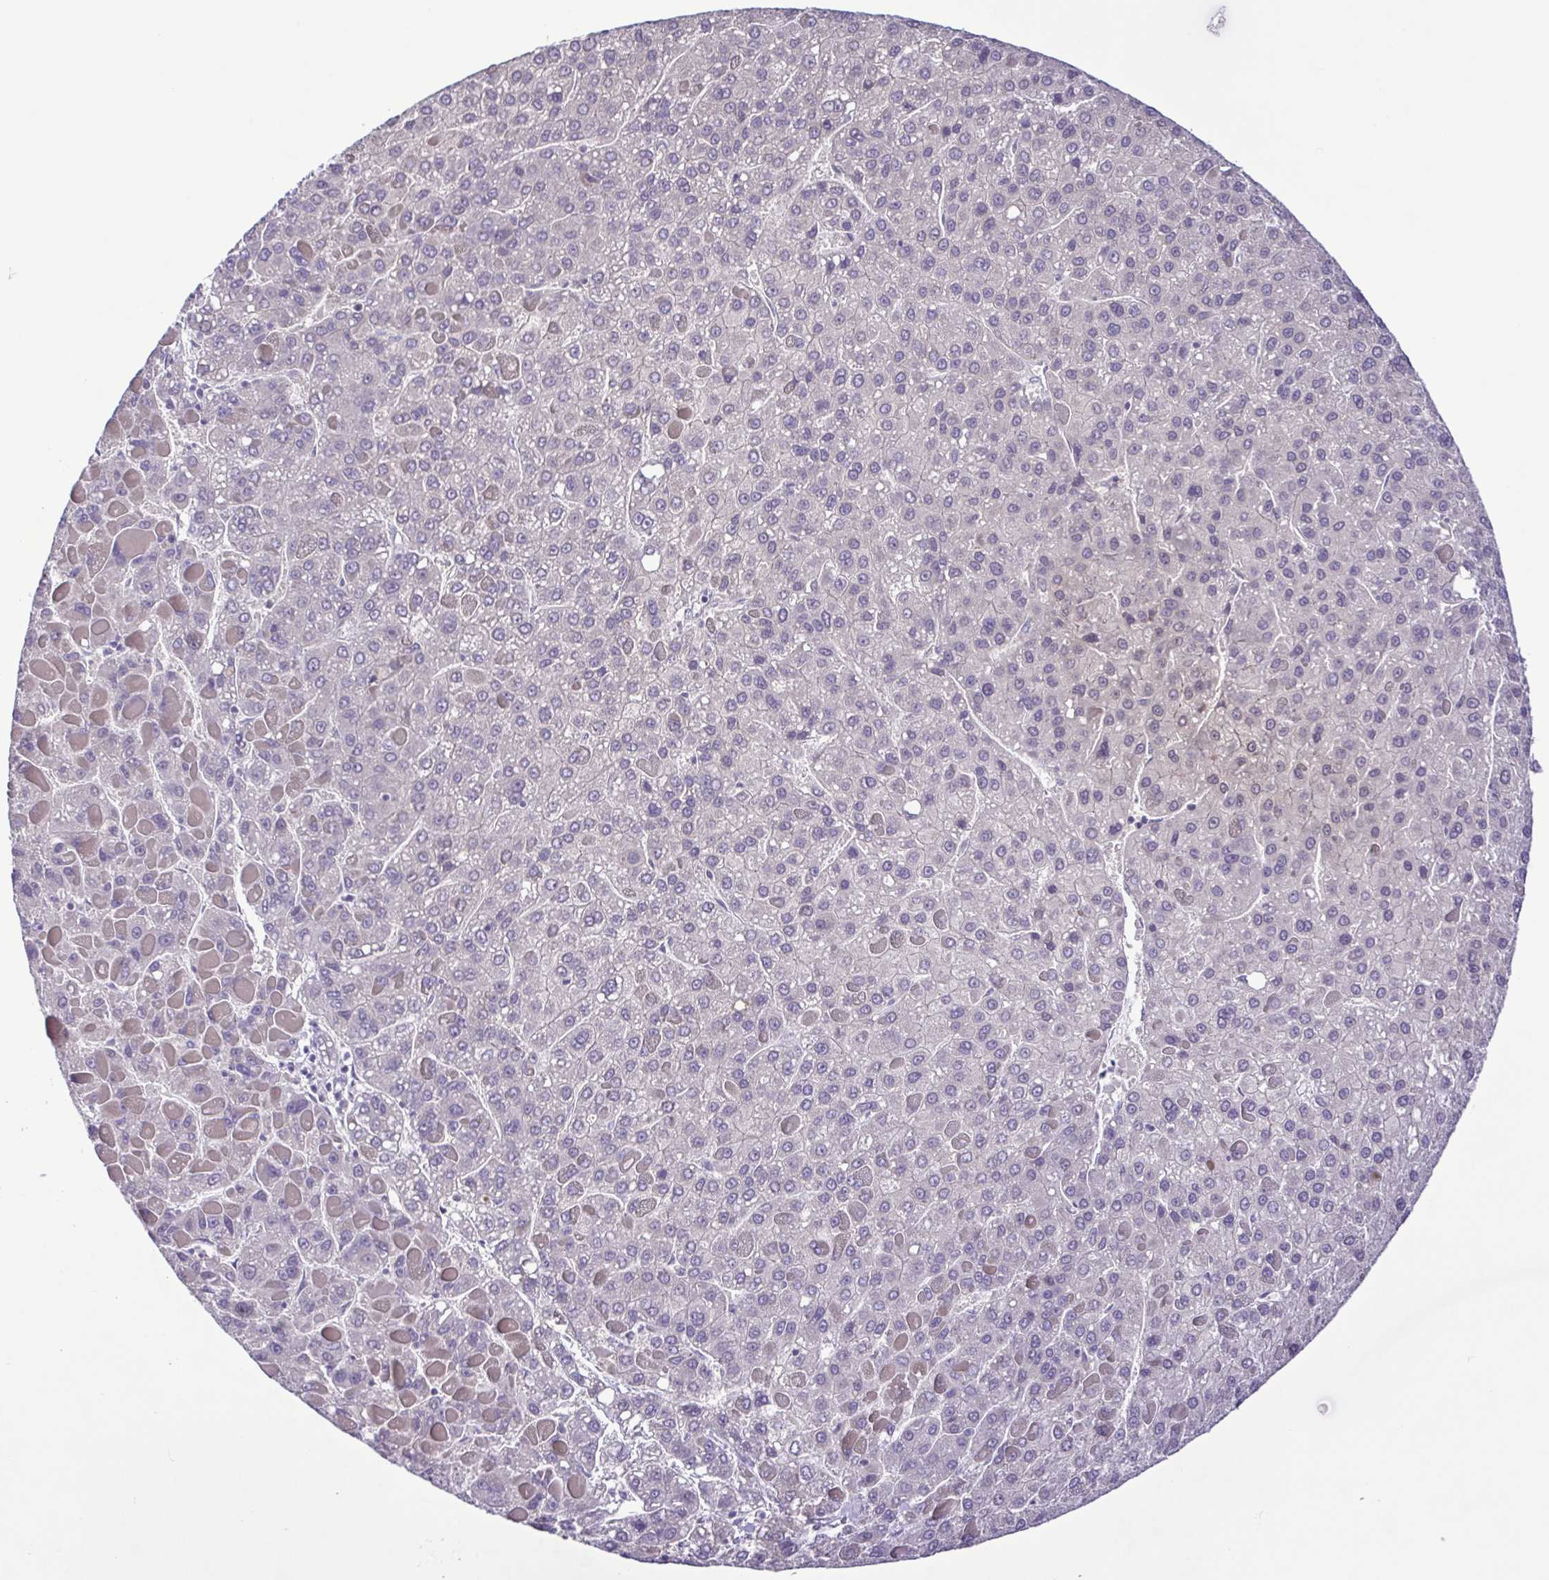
{"staining": {"intensity": "negative", "quantity": "none", "location": "none"}, "tissue": "liver cancer", "cell_type": "Tumor cells", "image_type": "cancer", "snomed": [{"axis": "morphology", "description": "Carcinoma, Hepatocellular, NOS"}, {"axis": "topography", "description": "Liver"}], "caption": "The image reveals no staining of tumor cells in liver cancer (hepatocellular carcinoma).", "gene": "IL1RN", "patient": {"sex": "female", "age": 82}}